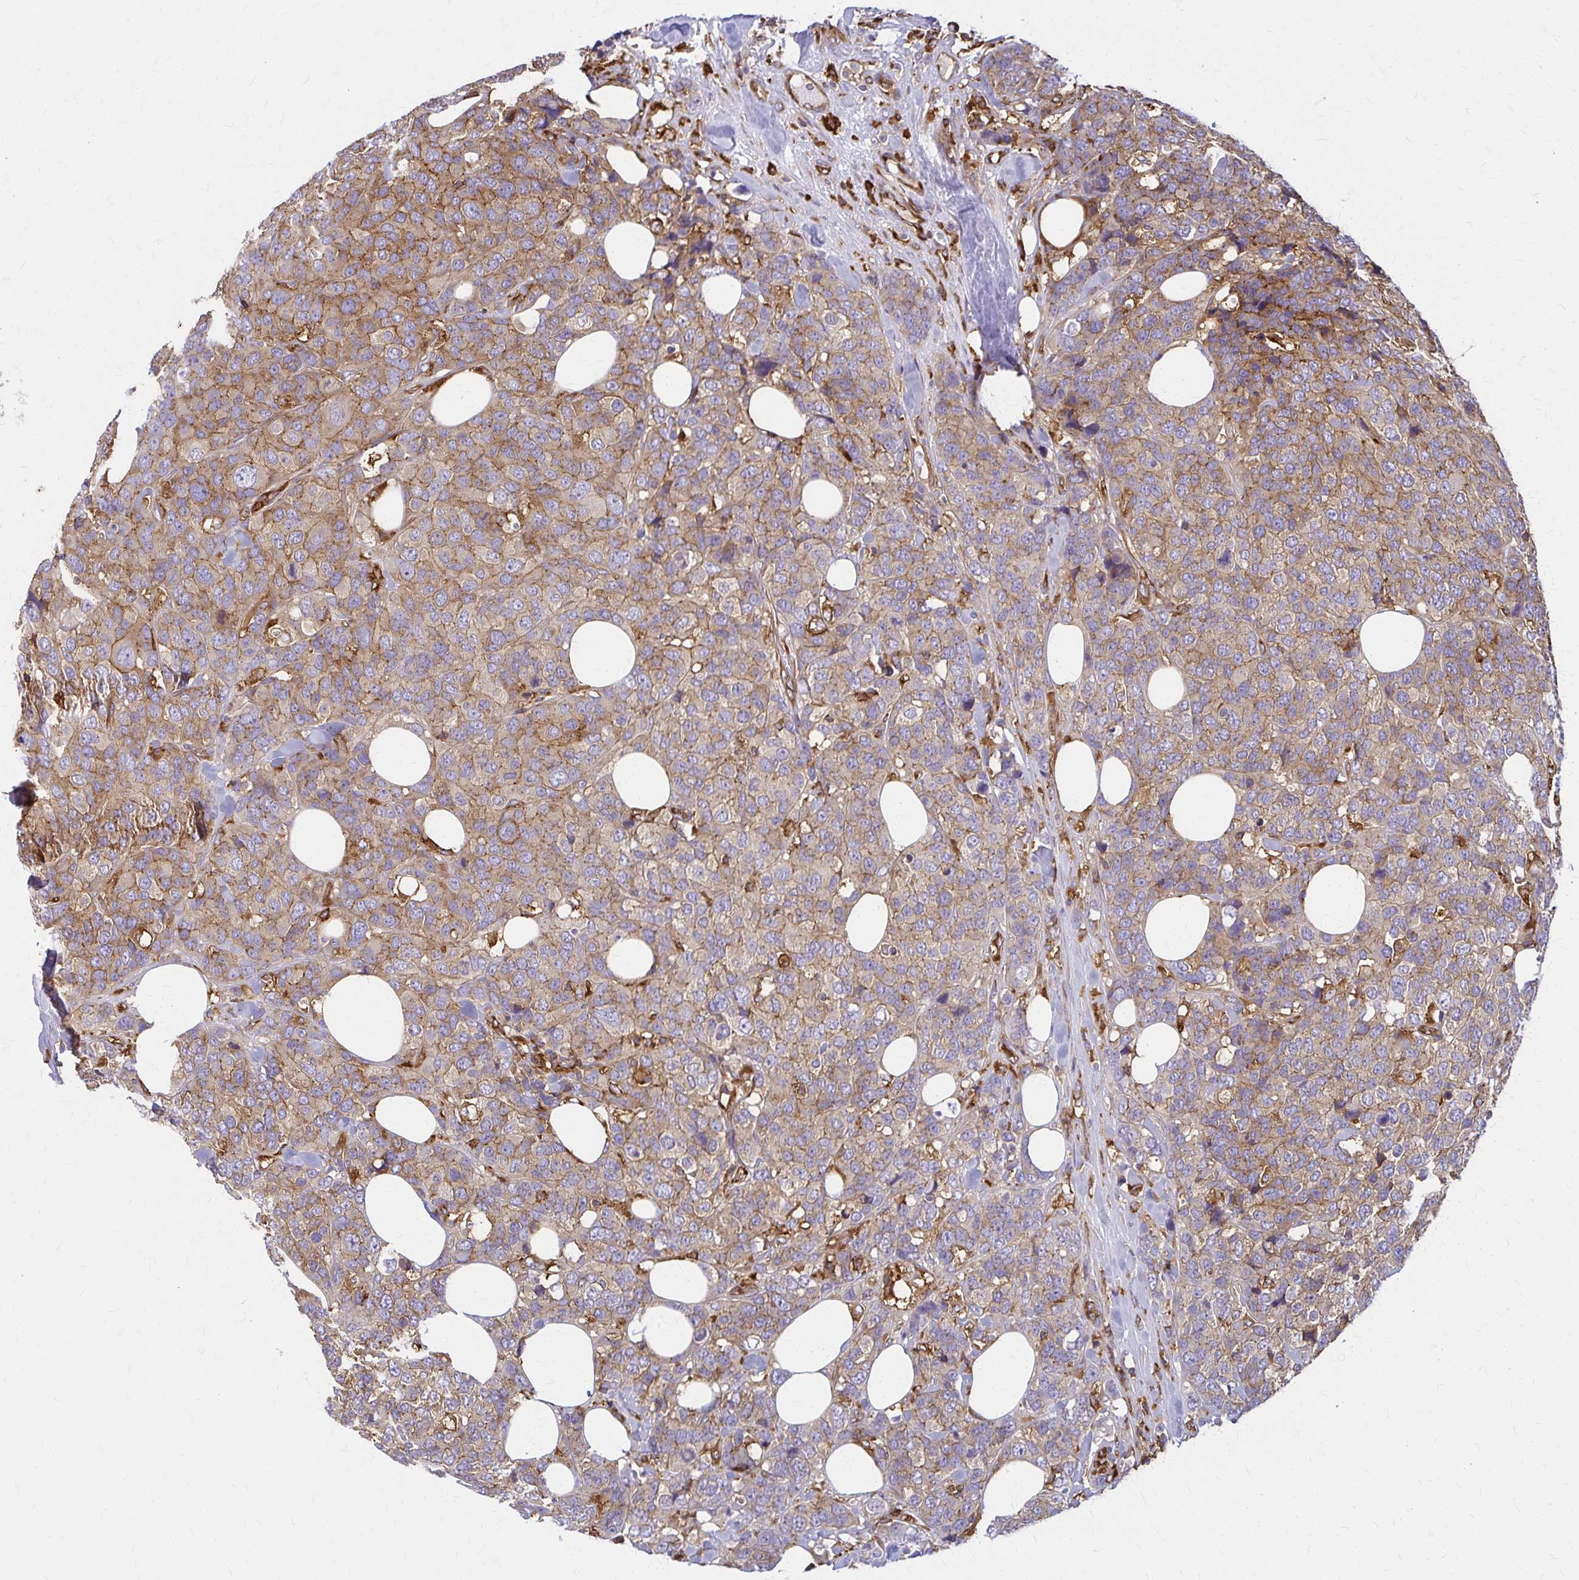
{"staining": {"intensity": "moderate", "quantity": ">75%", "location": "cytoplasmic/membranous"}, "tissue": "breast cancer", "cell_type": "Tumor cells", "image_type": "cancer", "snomed": [{"axis": "morphology", "description": "Lobular carcinoma"}, {"axis": "topography", "description": "Breast"}], "caption": "This photomicrograph displays immunohistochemistry staining of human breast lobular carcinoma, with medium moderate cytoplasmic/membranous staining in approximately >75% of tumor cells.", "gene": "WASF2", "patient": {"sex": "female", "age": 59}}